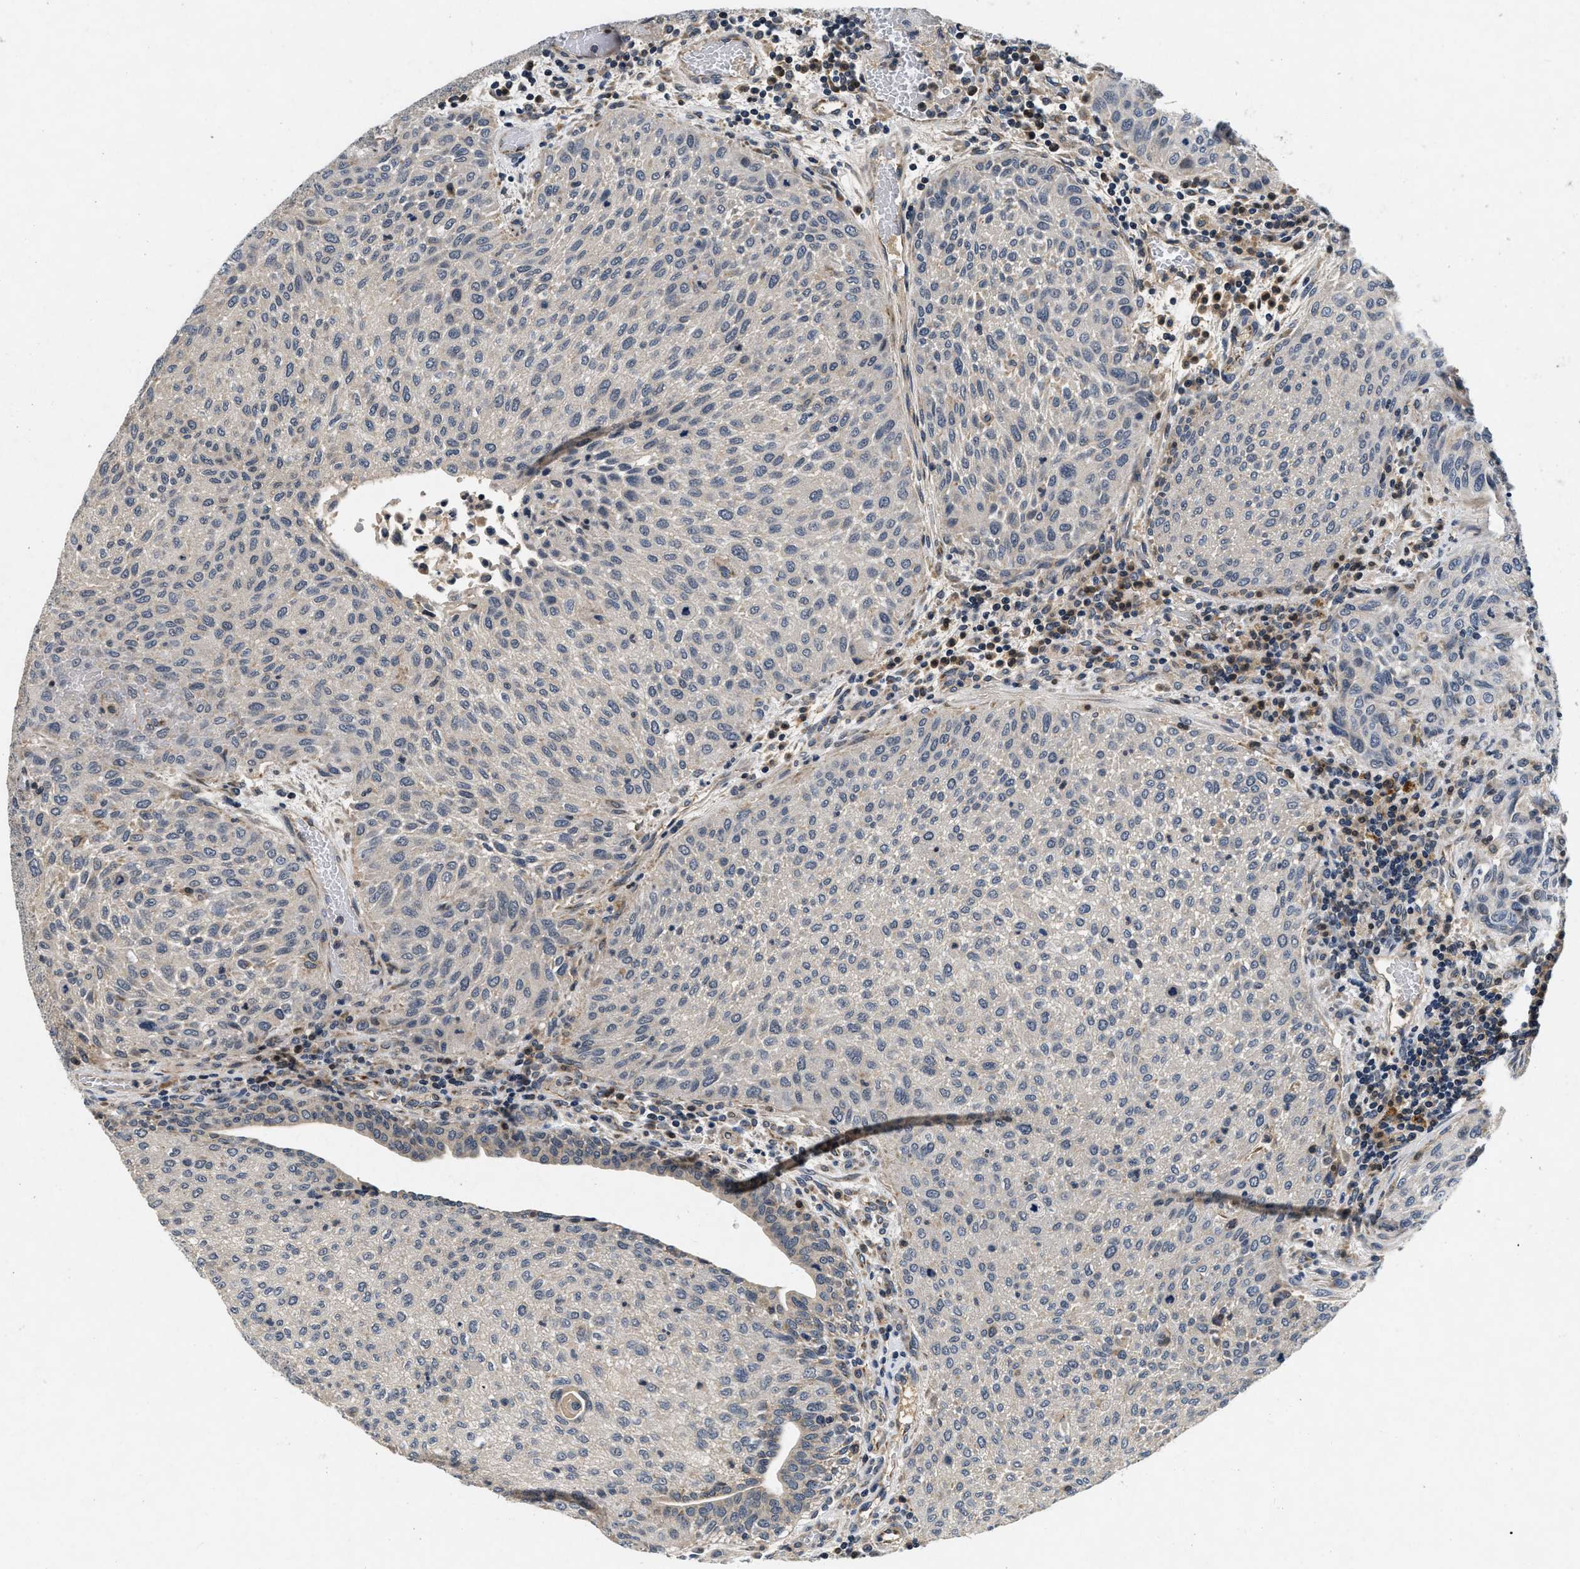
{"staining": {"intensity": "negative", "quantity": "none", "location": "none"}, "tissue": "urothelial cancer", "cell_type": "Tumor cells", "image_type": "cancer", "snomed": [{"axis": "morphology", "description": "Urothelial carcinoma, Low grade"}, {"axis": "morphology", "description": "Urothelial carcinoma, High grade"}, {"axis": "topography", "description": "Urinary bladder"}], "caption": "This is a image of immunohistochemistry staining of high-grade urothelial carcinoma, which shows no expression in tumor cells.", "gene": "PDP1", "patient": {"sex": "male", "age": 35}}